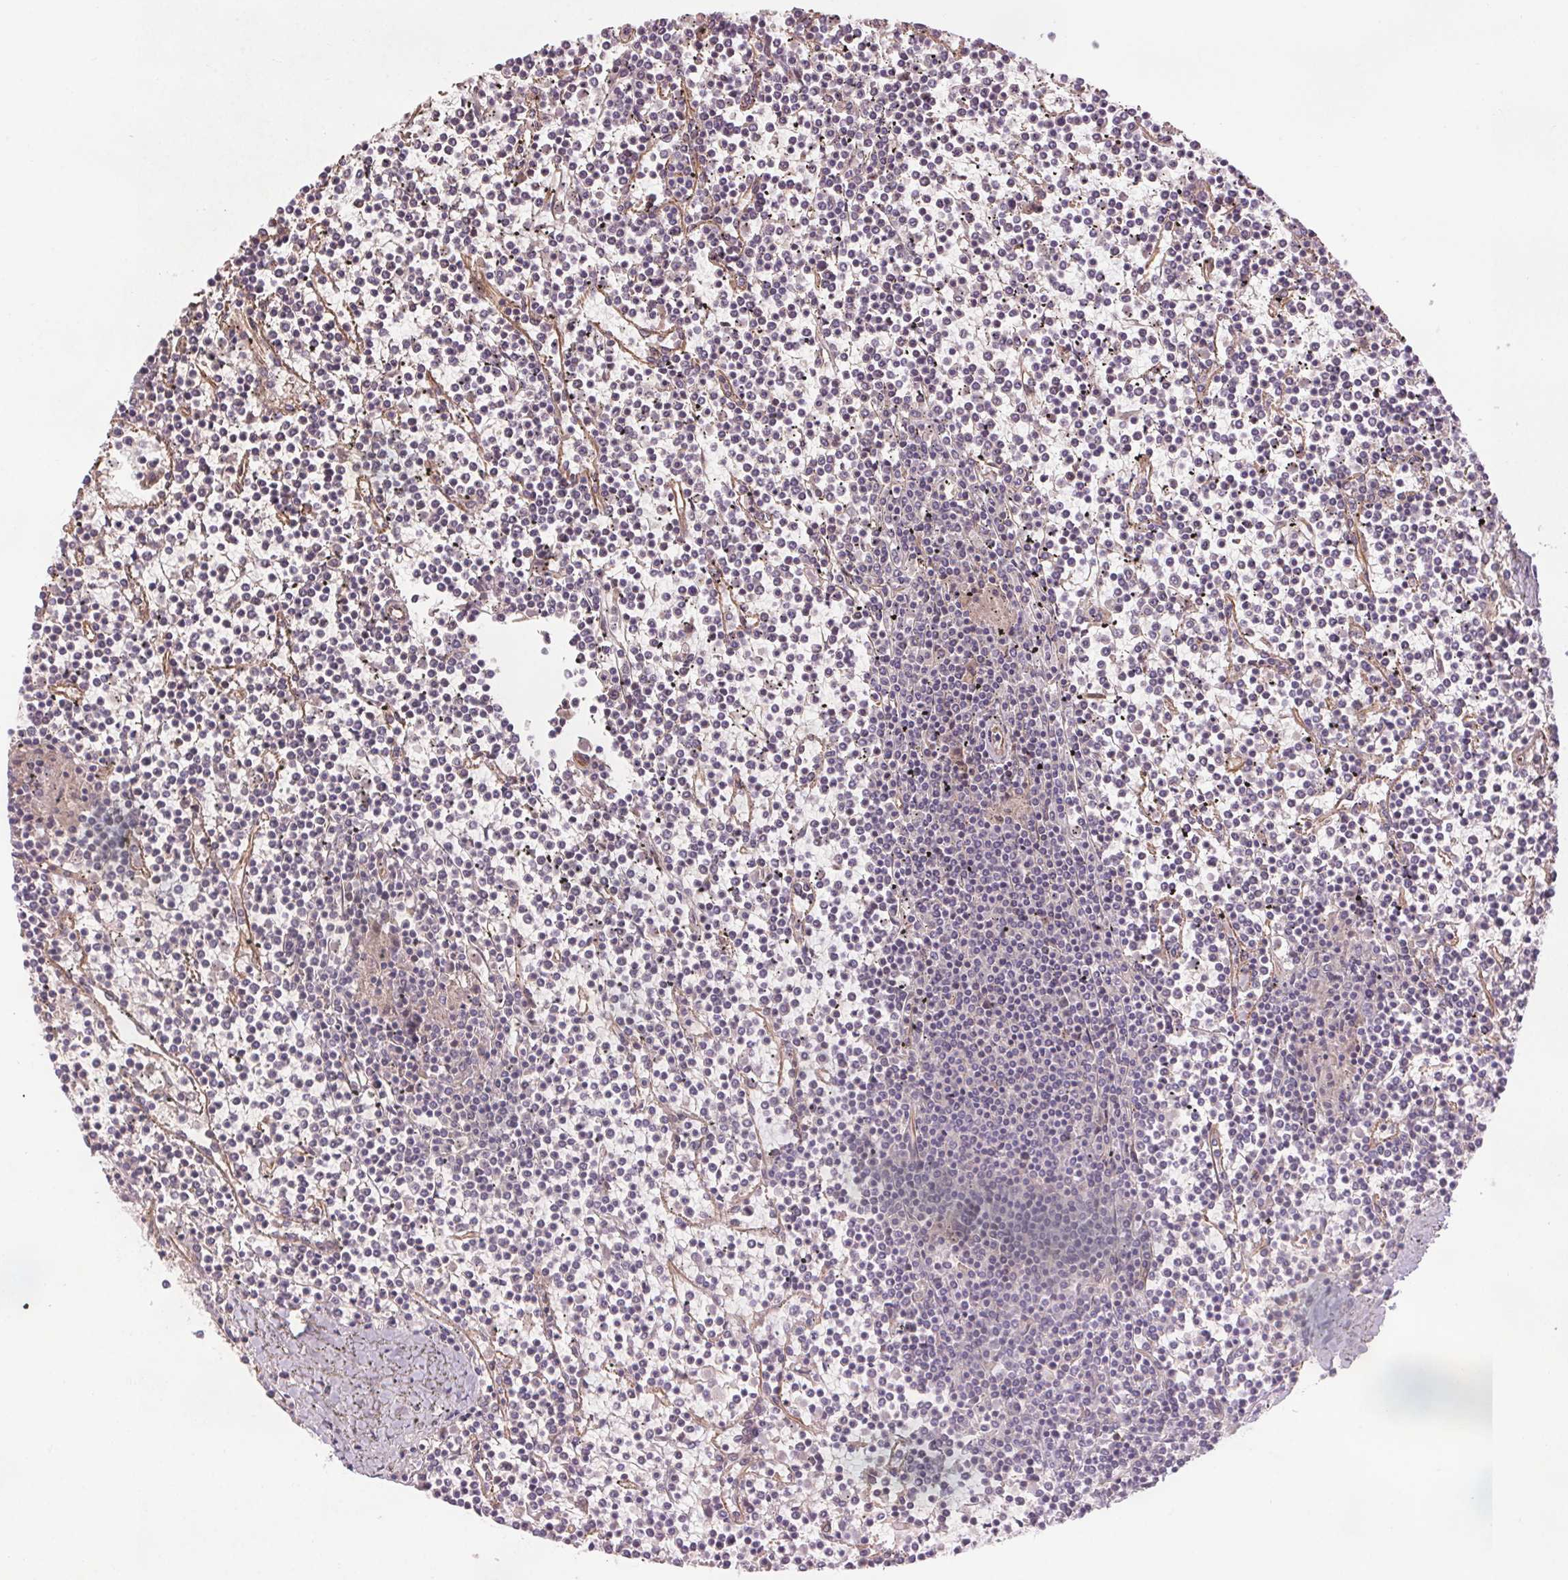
{"staining": {"intensity": "negative", "quantity": "none", "location": "none"}, "tissue": "lymphoma", "cell_type": "Tumor cells", "image_type": "cancer", "snomed": [{"axis": "morphology", "description": "Malignant lymphoma, non-Hodgkin's type, Low grade"}, {"axis": "topography", "description": "Spleen"}], "caption": "This image is of lymphoma stained with immunohistochemistry (IHC) to label a protein in brown with the nuclei are counter-stained blue. There is no positivity in tumor cells. (Stains: DAB (3,3'-diaminobenzidine) IHC with hematoxylin counter stain, Microscopy: brightfield microscopy at high magnification).", "gene": "CCSER1", "patient": {"sex": "female", "age": 19}}